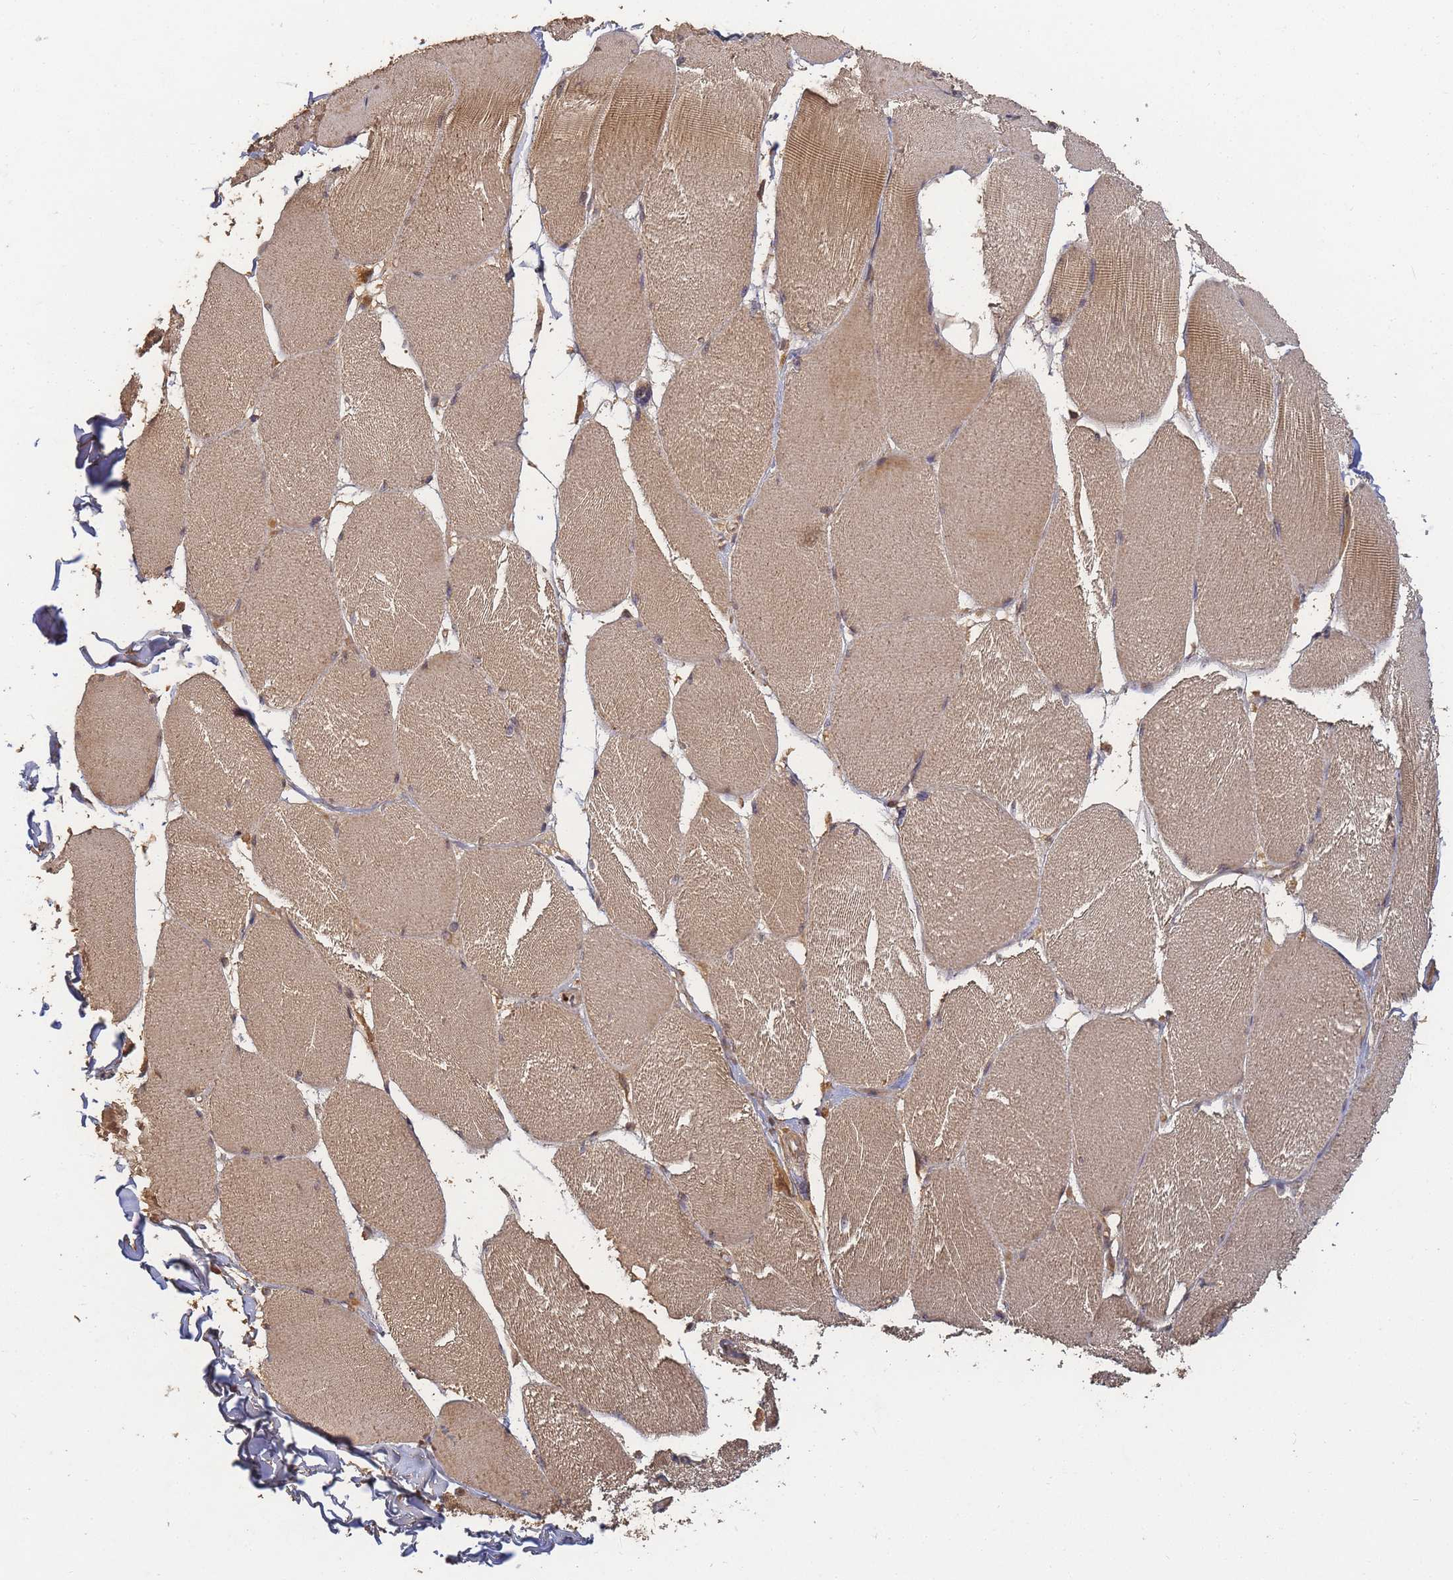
{"staining": {"intensity": "weak", "quantity": ">75%", "location": "cytoplasmic/membranous,nuclear"}, "tissue": "skeletal muscle", "cell_type": "Myocytes", "image_type": "normal", "snomed": [{"axis": "morphology", "description": "Normal tissue, NOS"}, {"axis": "topography", "description": "Skin"}, {"axis": "topography", "description": "Skeletal muscle"}], "caption": "About >75% of myocytes in normal skeletal muscle exhibit weak cytoplasmic/membranous,nuclear protein positivity as visualized by brown immunohistochemical staining.", "gene": "ALKBH1", "patient": {"sex": "male", "age": 83}}